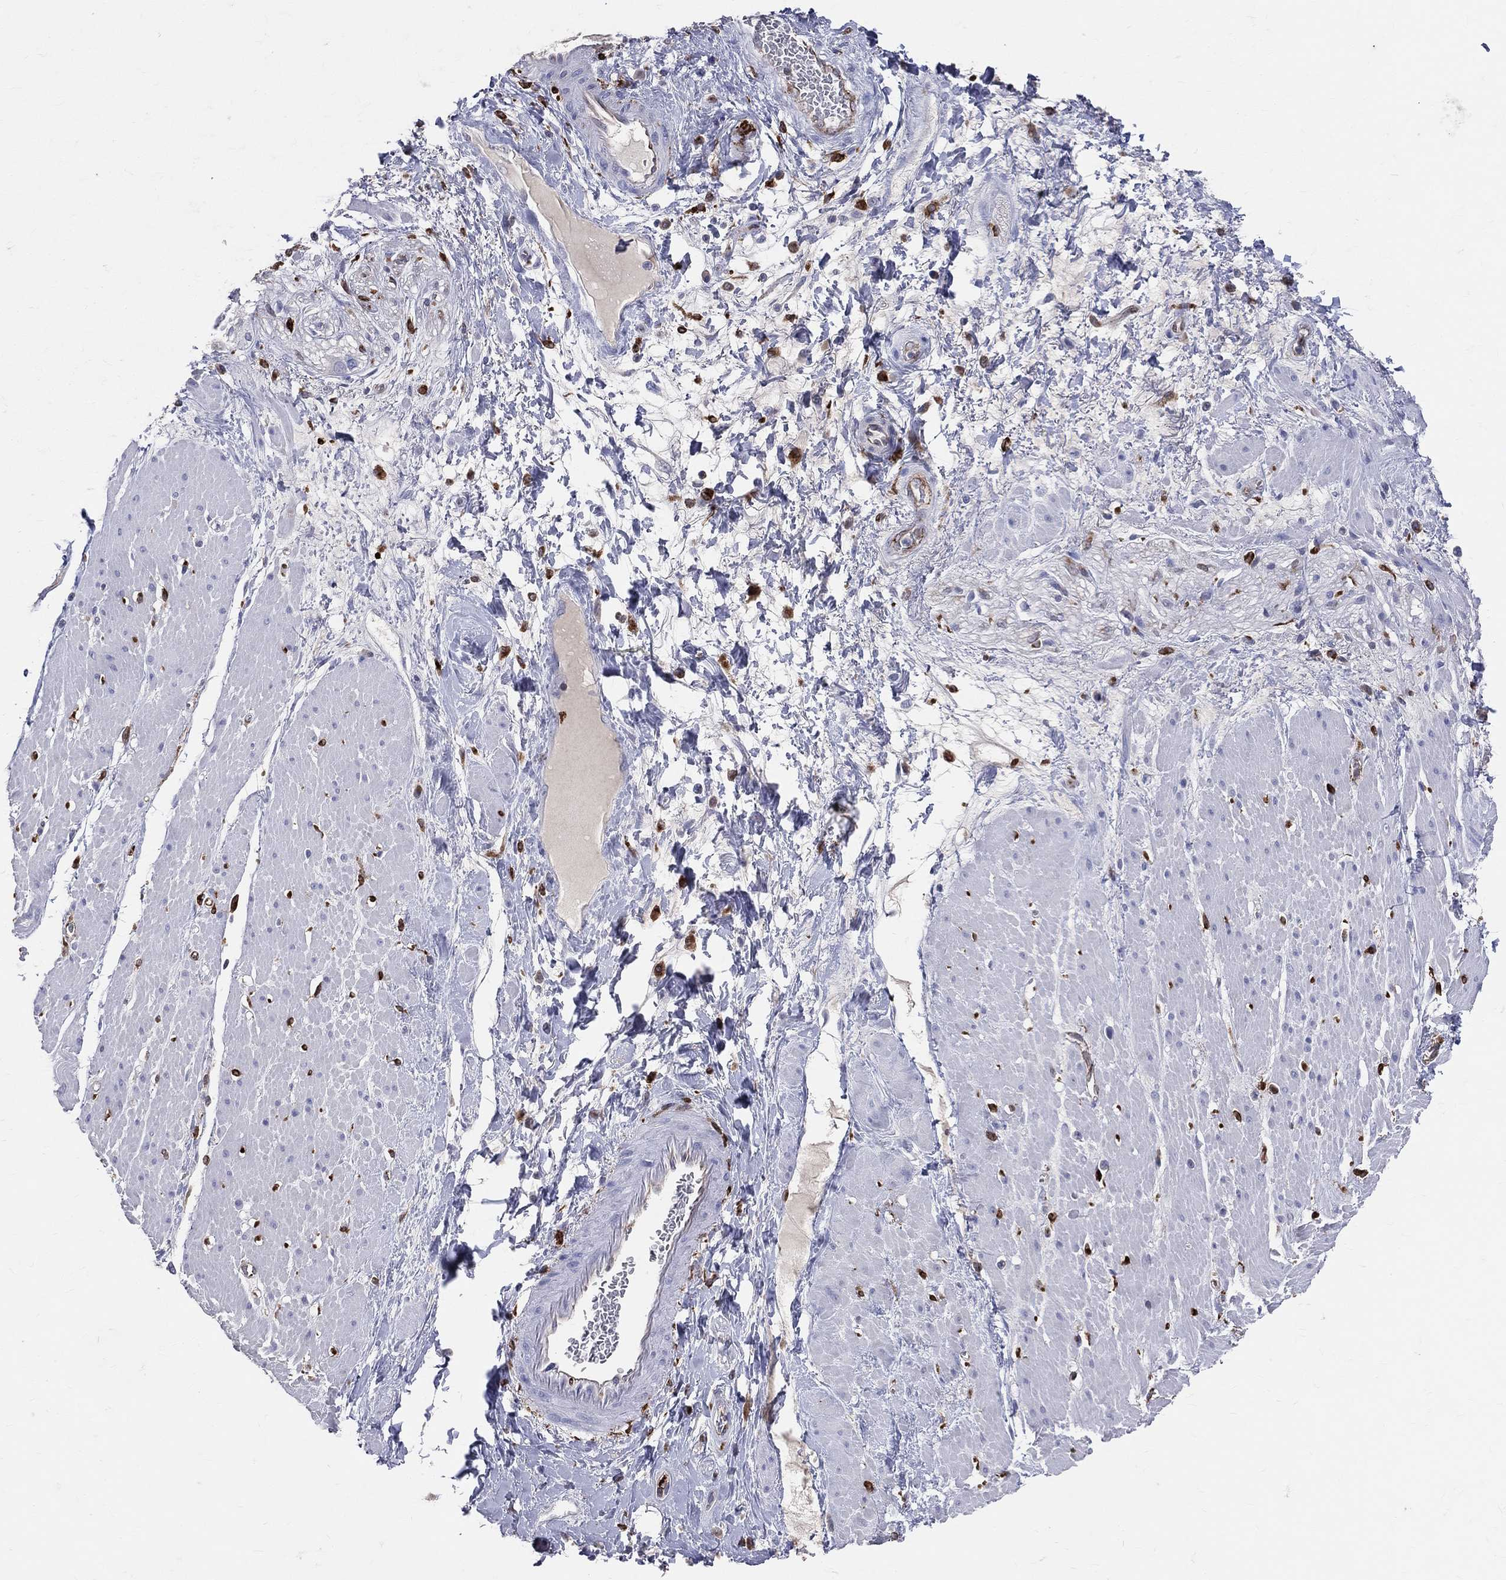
{"staining": {"intensity": "negative", "quantity": "none", "location": "none"}, "tissue": "smooth muscle", "cell_type": "Smooth muscle cells", "image_type": "normal", "snomed": [{"axis": "morphology", "description": "Normal tissue, NOS"}, {"axis": "topography", "description": "Soft tissue"}, {"axis": "topography", "description": "Smooth muscle"}], "caption": "The image reveals no significant expression in smooth muscle cells of smooth muscle. (Stains: DAB (3,3'-diaminobenzidine) immunohistochemistry with hematoxylin counter stain, Microscopy: brightfield microscopy at high magnification).", "gene": "CD74", "patient": {"sex": "male", "age": 72}}